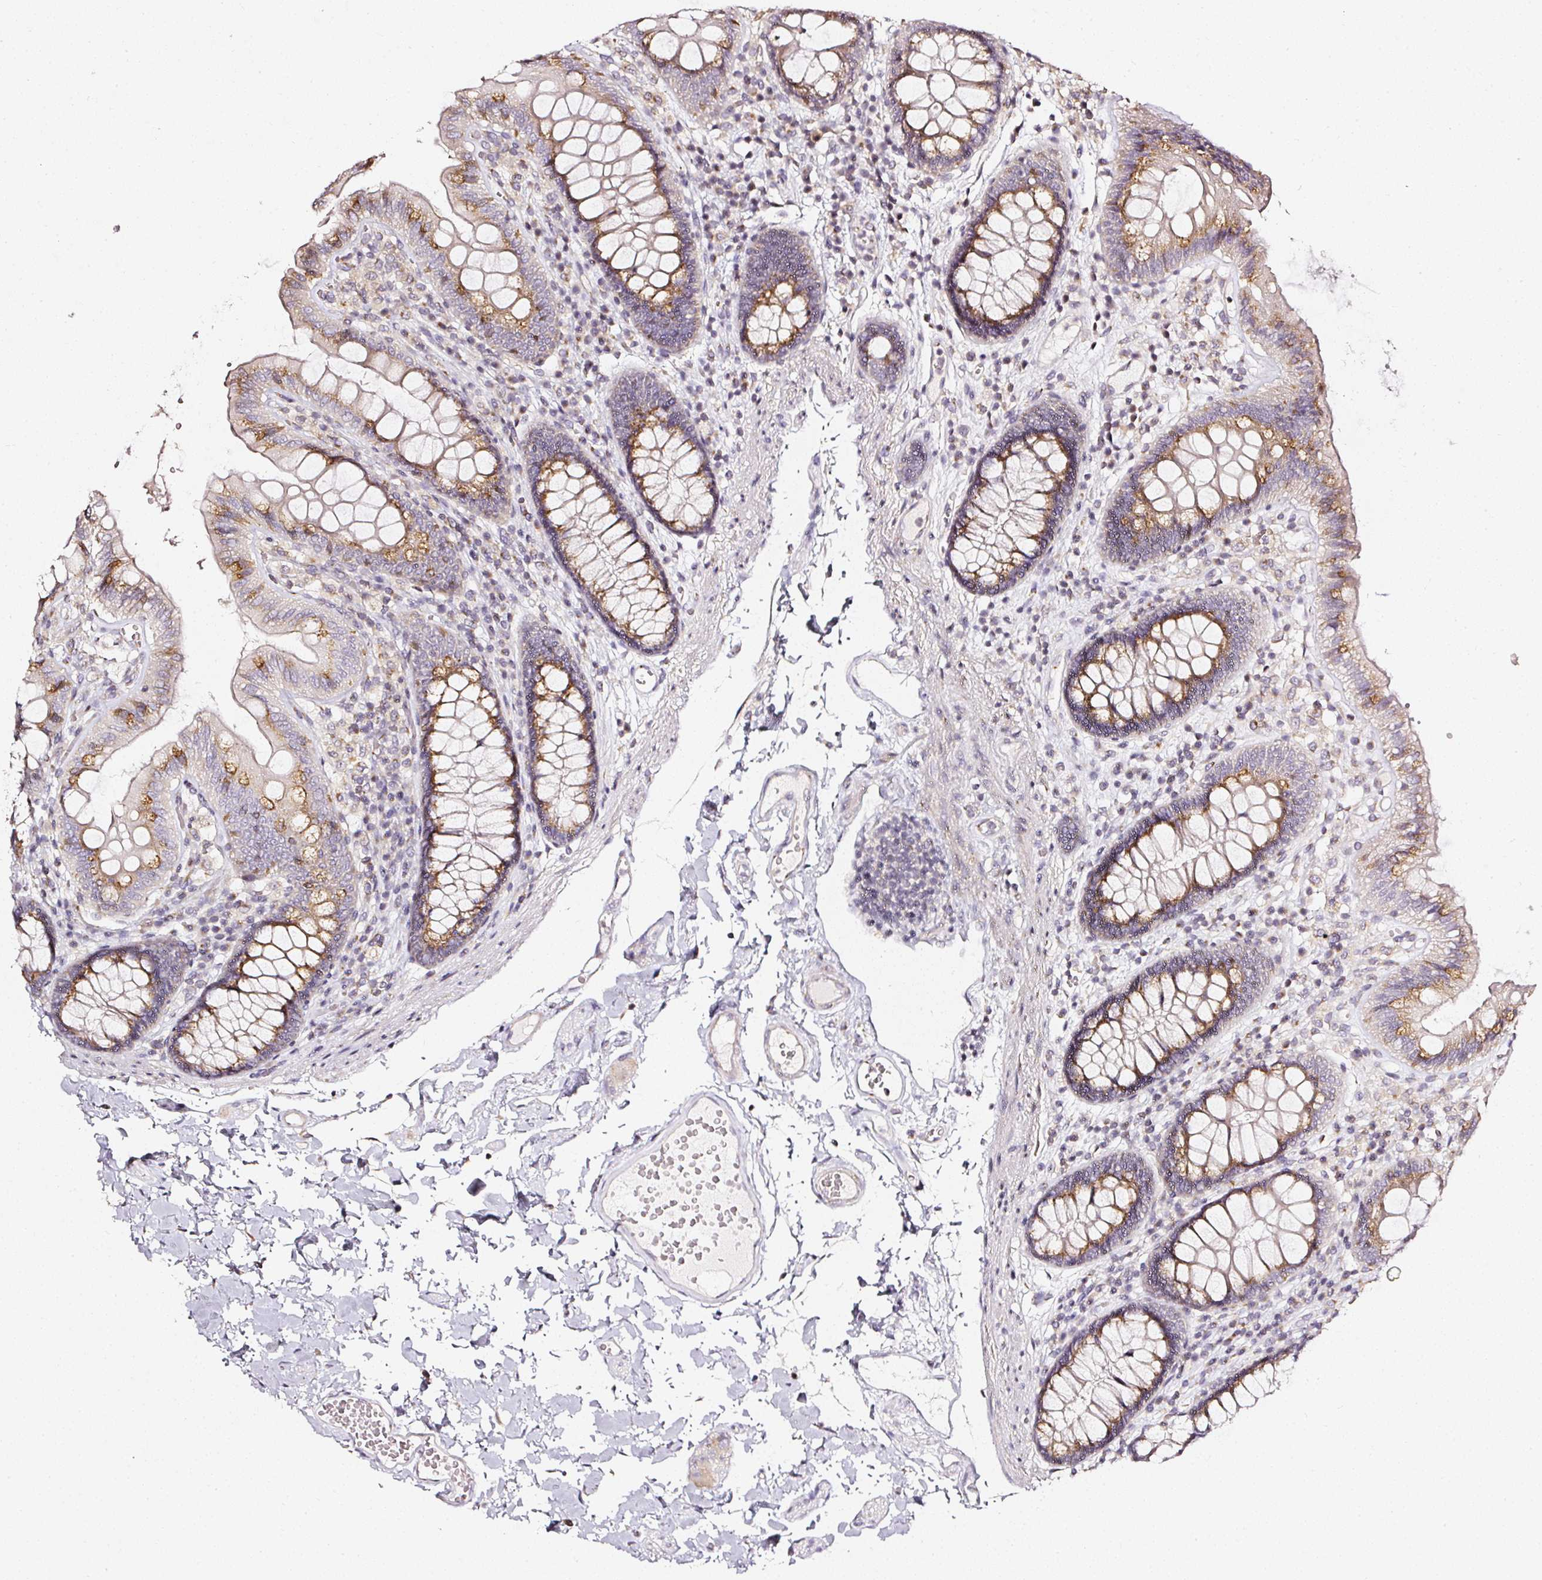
{"staining": {"intensity": "negative", "quantity": "none", "location": "none"}, "tissue": "colon", "cell_type": "Endothelial cells", "image_type": "normal", "snomed": [{"axis": "morphology", "description": "Normal tissue, NOS"}, {"axis": "topography", "description": "Colon"}], "caption": "This is a histopathology image of immunohistochemistry staining of benign colon, which shows no expression in endothelial cells.", "gene": "NTRK1", "patient": {"sex": "male", "age": 84}}